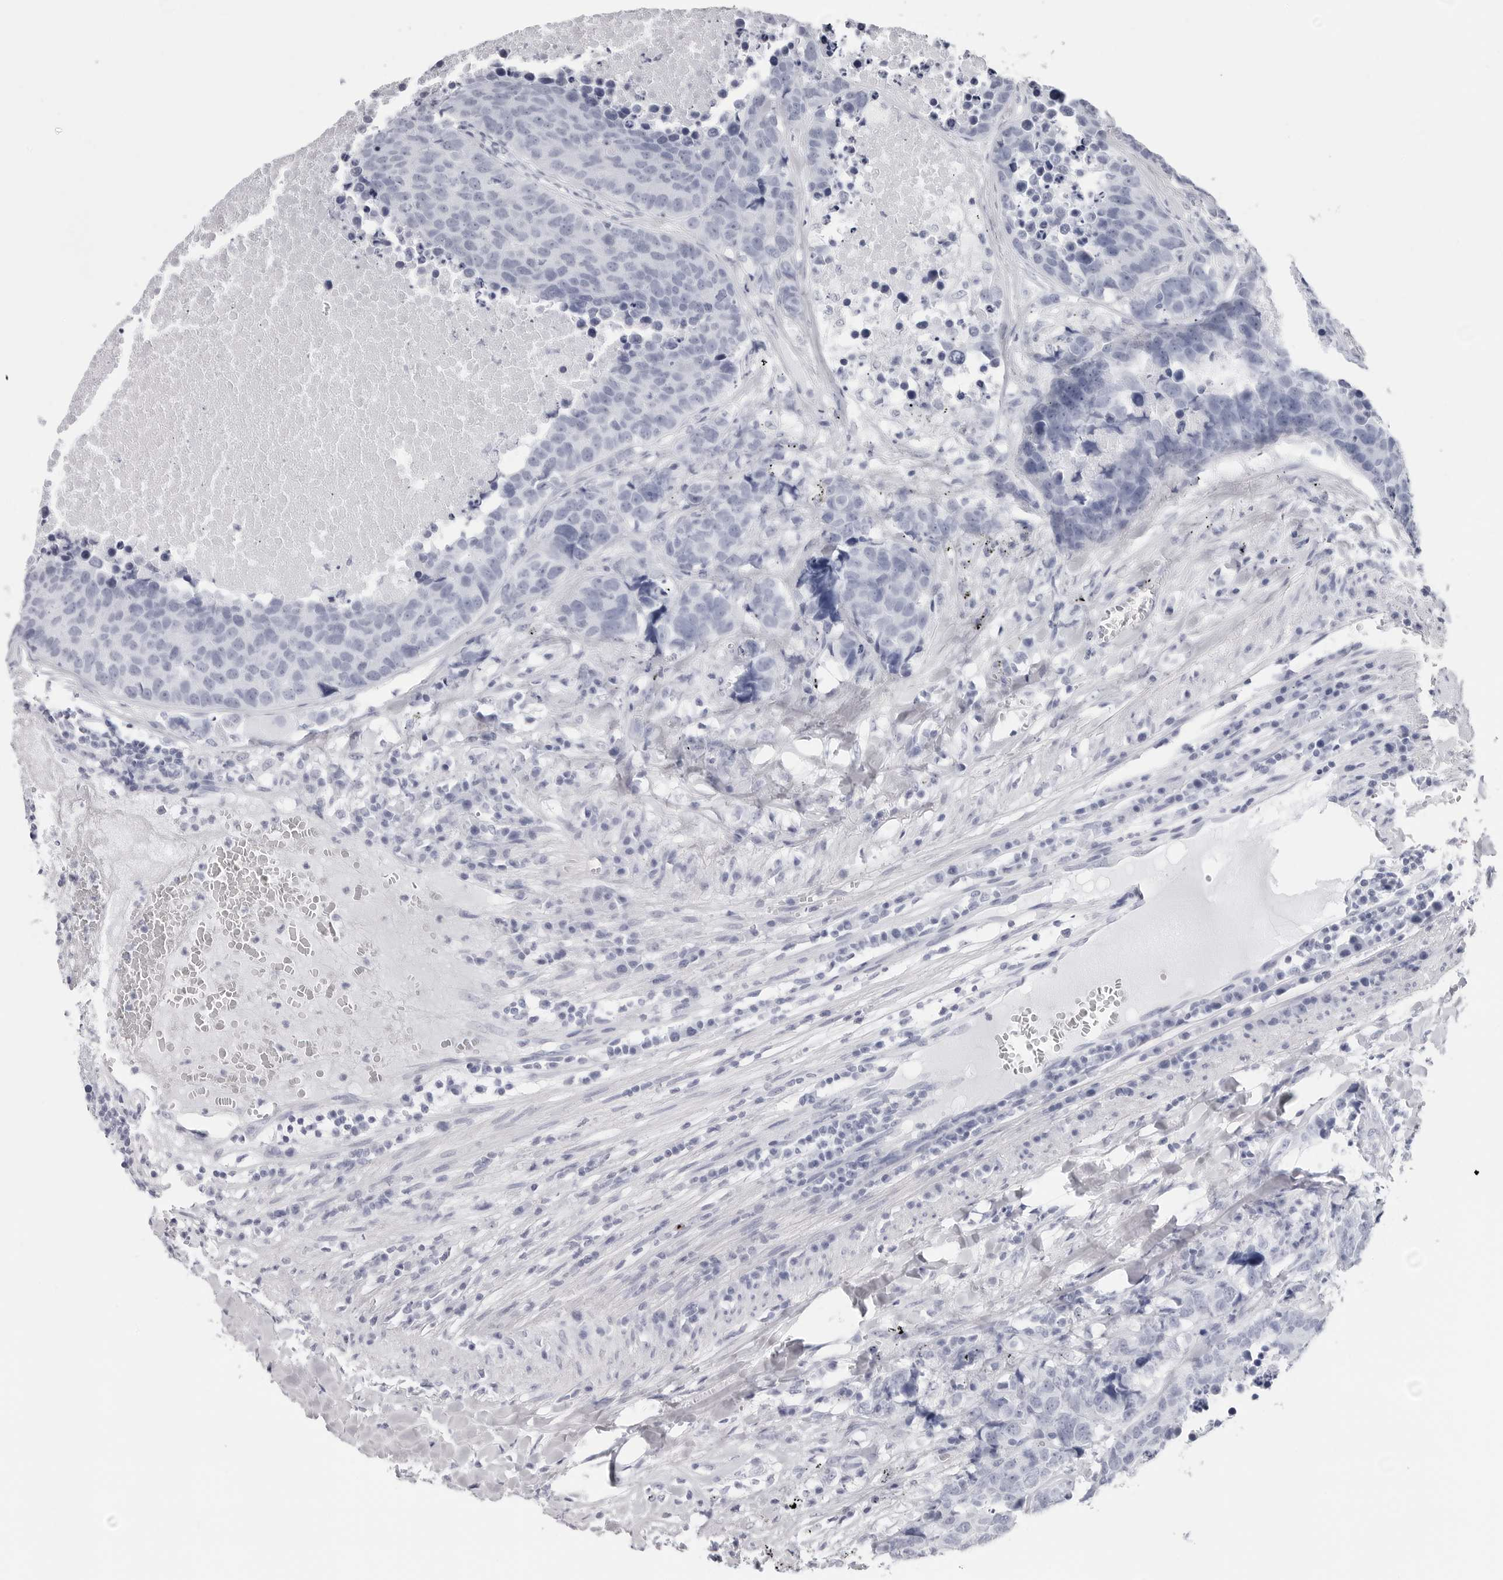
{"staining": {"intensity": "negative", "quantity": "none", "location": "none"}, "tissue": "carcinoid", "cell_type": "Tumor cells", "image_type": "cancer", "snomed": [{"axis": "morphology", "description": "Carcinoid, malignant, NOS"}, {"axis": "topography", "description": "Lung"}], "caption": "Immunohistochemistry (IHC) micrograph of human malignant carcinoid stained for a protein (brown), which exhibits no expression in tumor cells. (DAB (3,3'-diaminobenzidine) IHC, high magnification).", "gene": "CST2", "patient": {"sex": "male", "age": 60}}